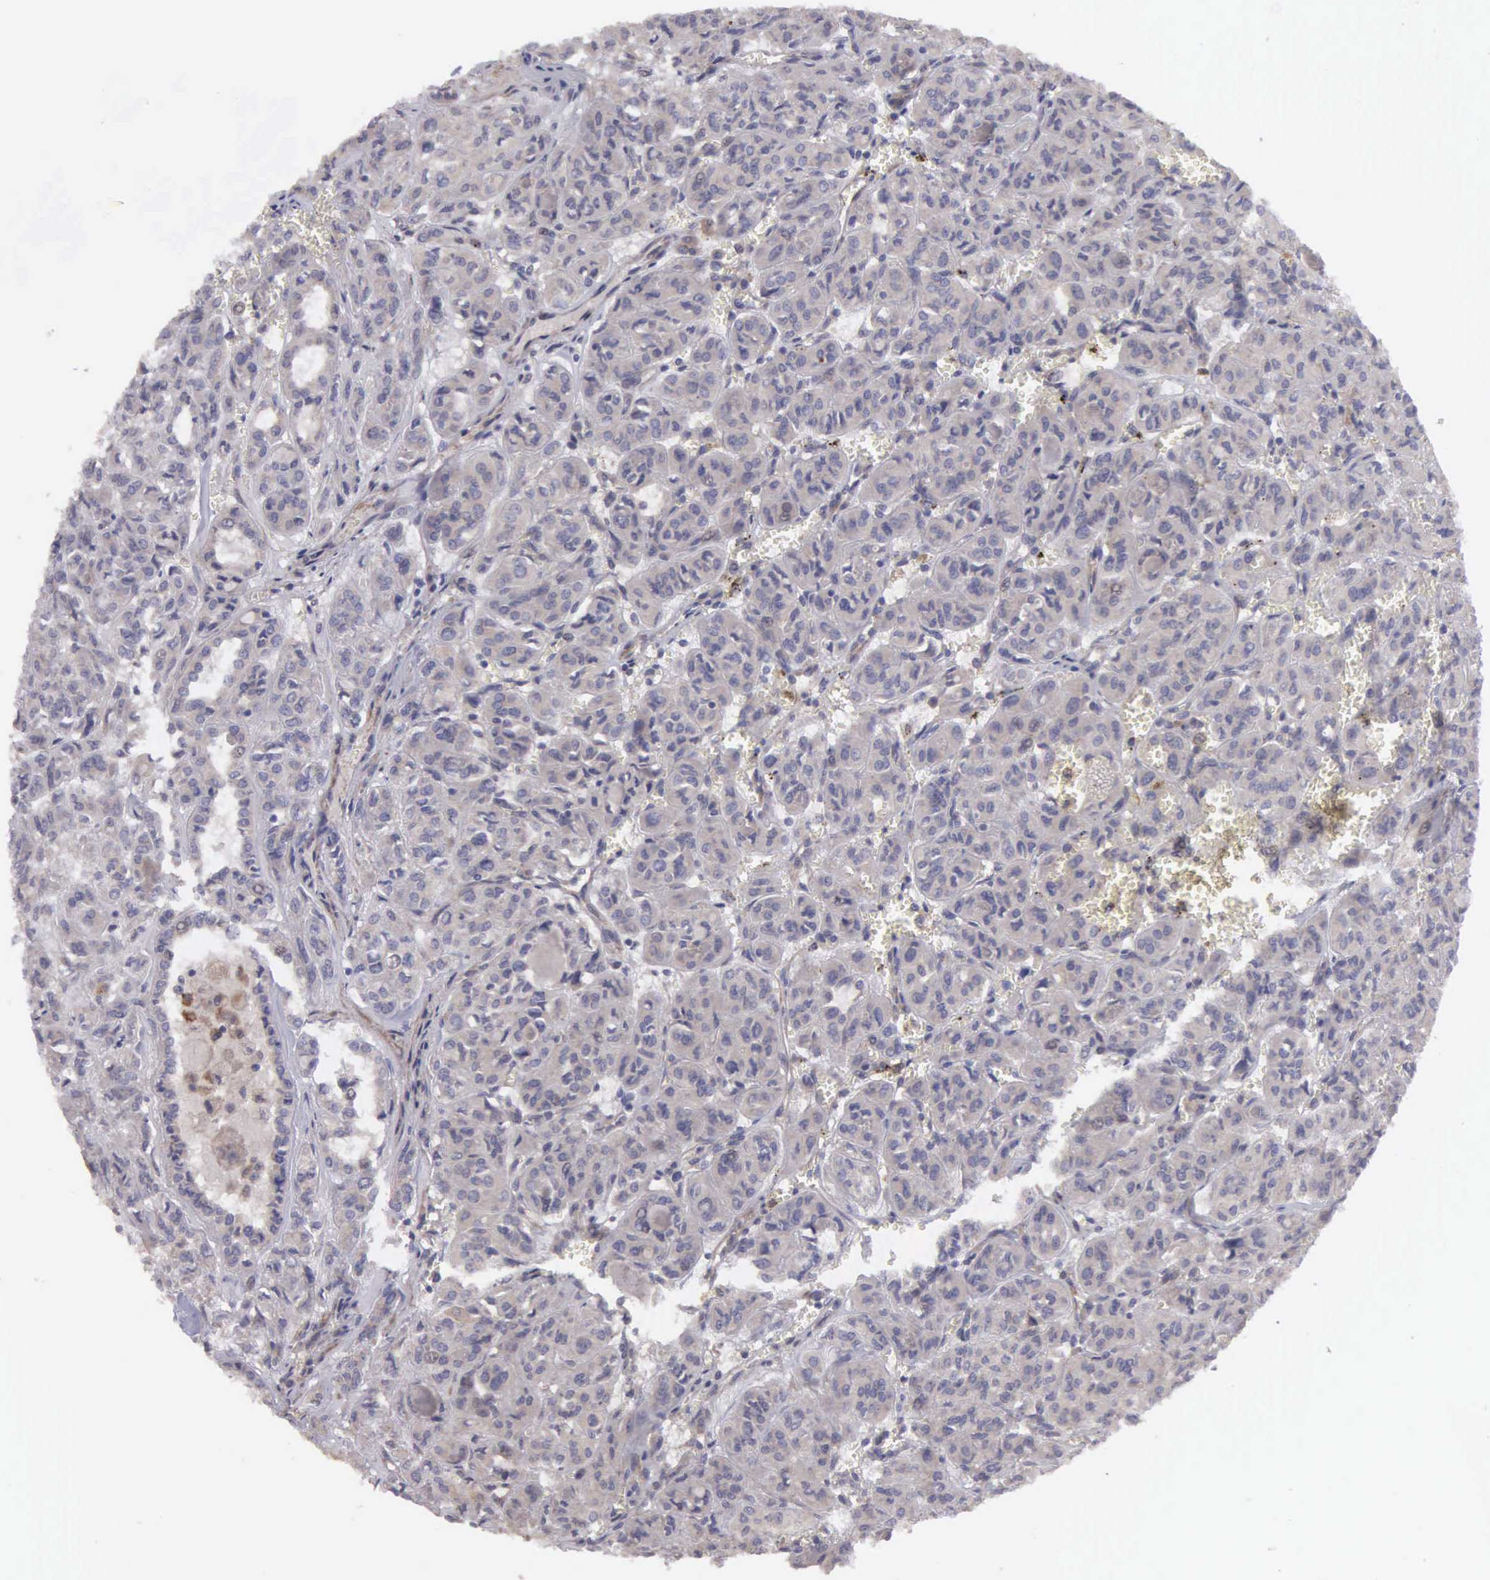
{"staining": {"intensity": "weak", "quantity": ">75%", "location": "cytoplasmic/membranous"}, "tissue": "thyroid cancer", "cell_type": "Tumor cells", "image_type": "cancer", "snomed": [{"axis": "morphology", "description": "Follicular adenoma carcinoma, NOS"}, {"axis": "topography", "description": "Thyroid gland"}], "caption": "Protein staining exhibits weak cytoplasmic/membranous expression in approximately >75% of tumor cells in thyroid cancer (follicular adenoma carcinoma).", "gene": "RTL10", "patient": {"sex": "female", "age": 71}}